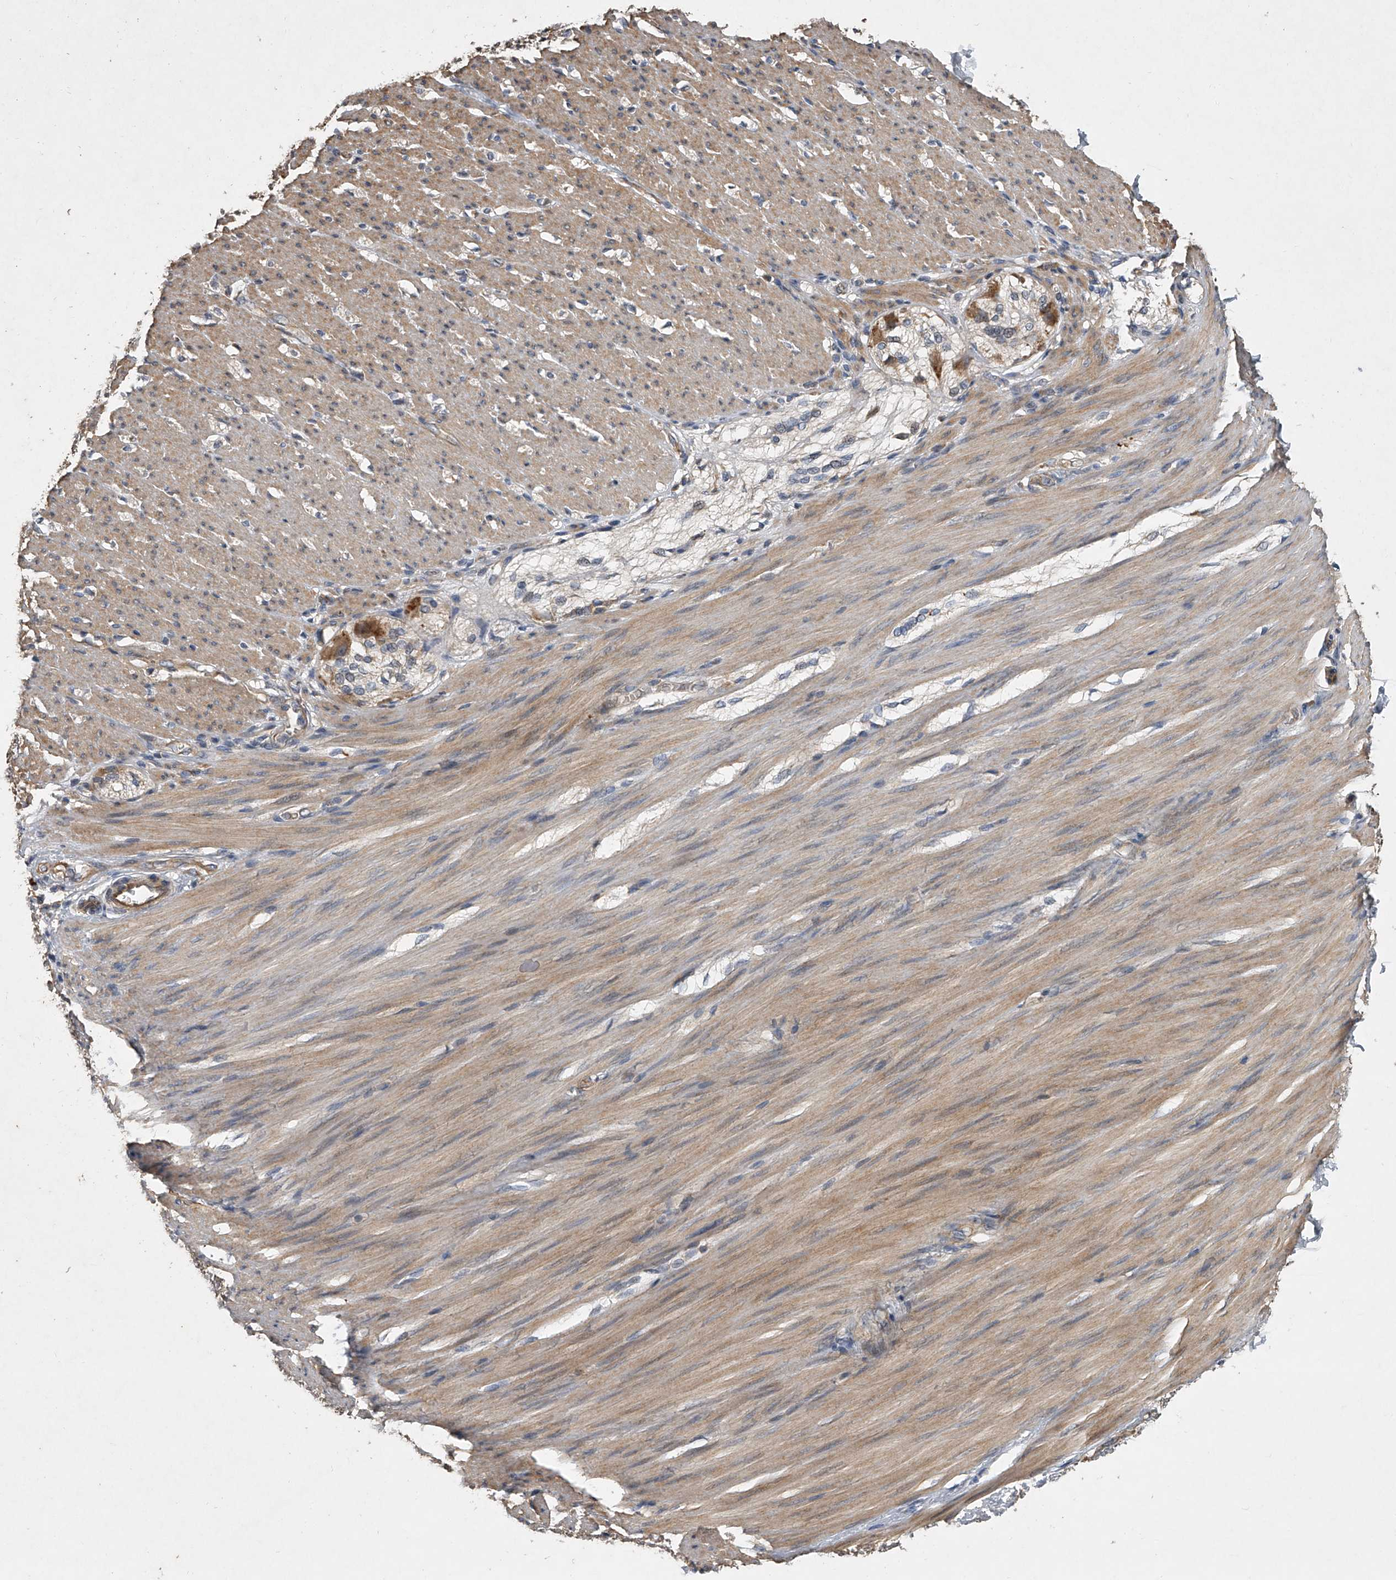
{"staining": {"intensity": "moderate", "quantity": ">75%", "location": "cytoplasmic/membranous"}, "tissue": "smooth muscle", "cell_type": "Smooth muscle cells", "image_type": "normal", "snomed": [{"axis": "morphology", "description": "Normal tissue, NOS"}, {"axis": "morphology", "description": "Adenocarcinoma, NOS"}, {"axis": "topography", "description": "Colon"}, {"axis": "topography", "description": "Peripheral nerve tissue"}], "caption": "Protein staining of normal smooth muscle displays moderate cytoplasmic/membranous positivity in about >75% of smooth muscle cells.", "gene": "DOCK9", "patient": {"sex": "male", "age": 14}}